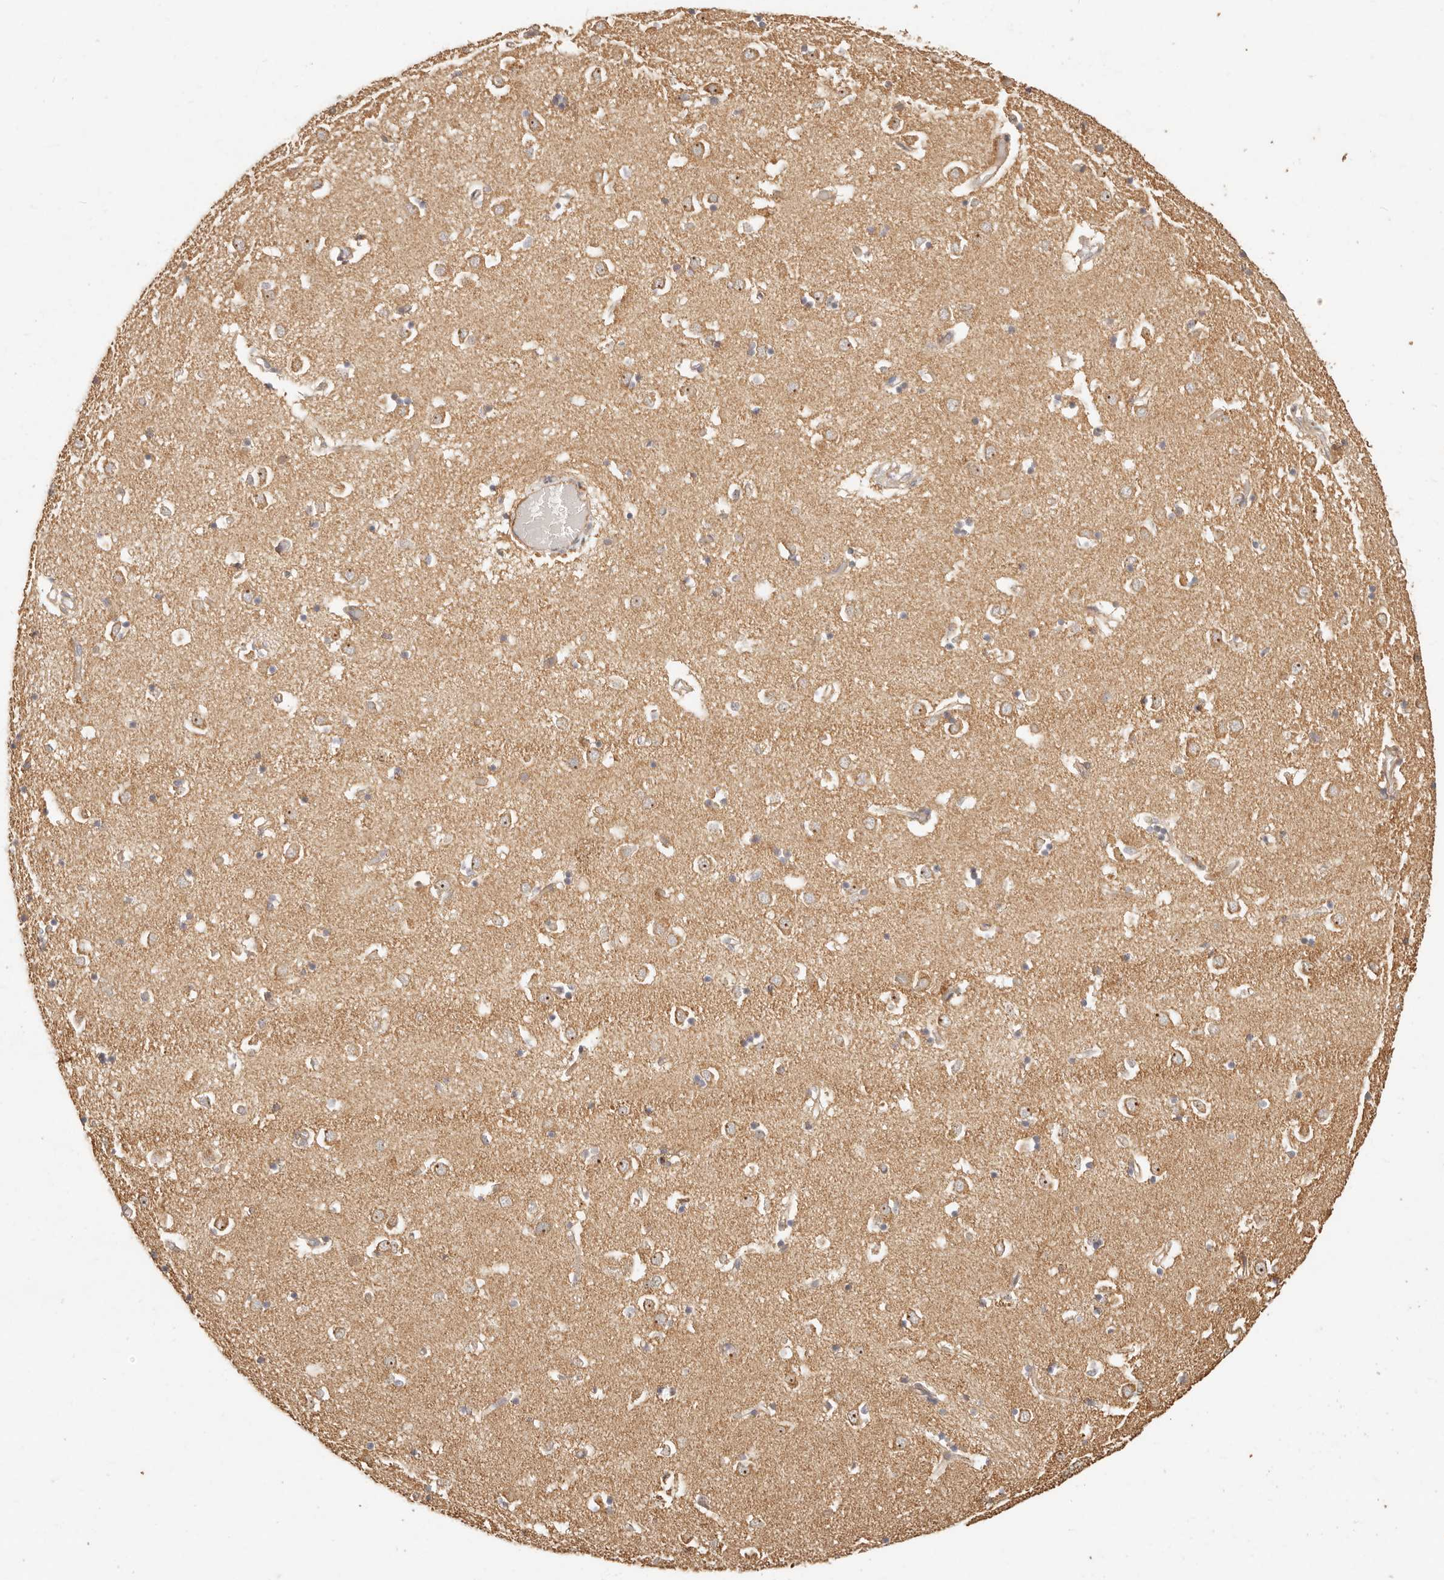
{"staining": {"intensity": "weak", "quantity": "25%-75%", "location": "cytoplasmic/membranous"}, "tissue": "caudate", "cell_type": "Glial cells", "image_type": "normal", "snomed": [{"axis": "morphology", "description": "Normal tissue, NOS"}, {"axis": "topography", "description": "Lateral ventricle wall"}], "caption": "DAB (3,3'-diaminobenzidine) immunohistochemical staining of benign caudate displays weak cytoplasmic/membranous protein expression in about 25%-75% of glial cells. The staining is performed using DAB brown chromogen to label protein expression. The nuclei are counter-stained blue using hematoxylin.", "gene": "PTPN22", "patient": {"sex": "male", "age": 70}}